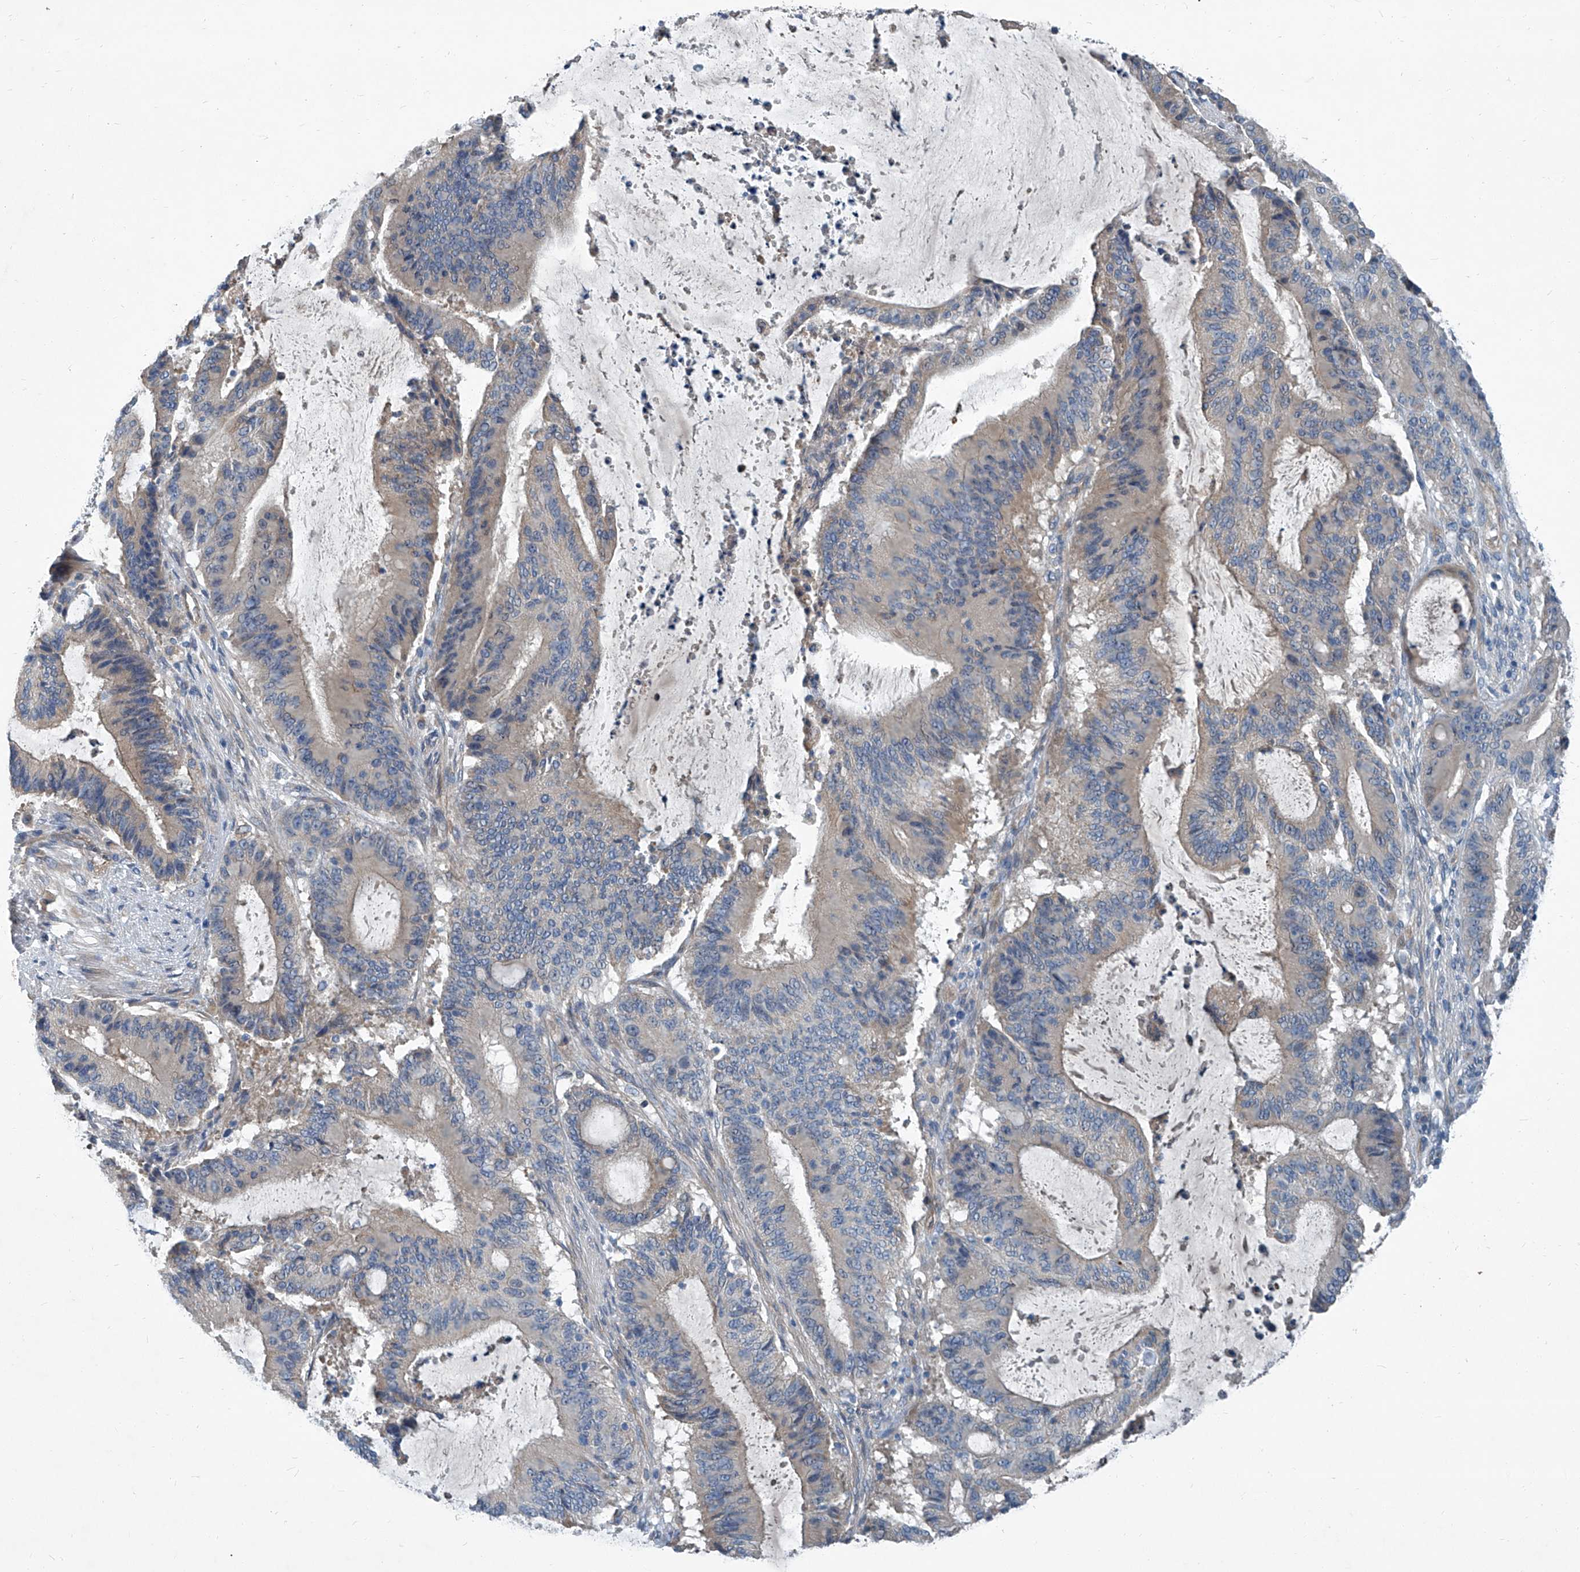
{"staining": {"intensity": "weak", "quantity": "25%-75%", "location": "cytoplasmic/membranous"}, "tissue": "liver cancer", "cell_type": "Tumor cells", "image_type": "cancer", "snomed": [{"axis": "morphology", "description": "Normal tissue, NOS"}, {"axis": "morphology", "description": "Cholangiocarcinoma"}, {"axis": "topography", "description": "Liver"}, {"axis": "topography", "description": "Peripheral nerve tissue"}], "caption": "High-magnification brightfield microscopy of liver cholangiocarcinoma stained with DAB (brown) and counterstained with hematoxylin (blue). tumor cells exhibit weak cytoplasmic/membranous staining is appreciated in approximately25%-75% of cells.", "gene": "SLC26A11", "patient": {"sex": "female", "age": 73}}